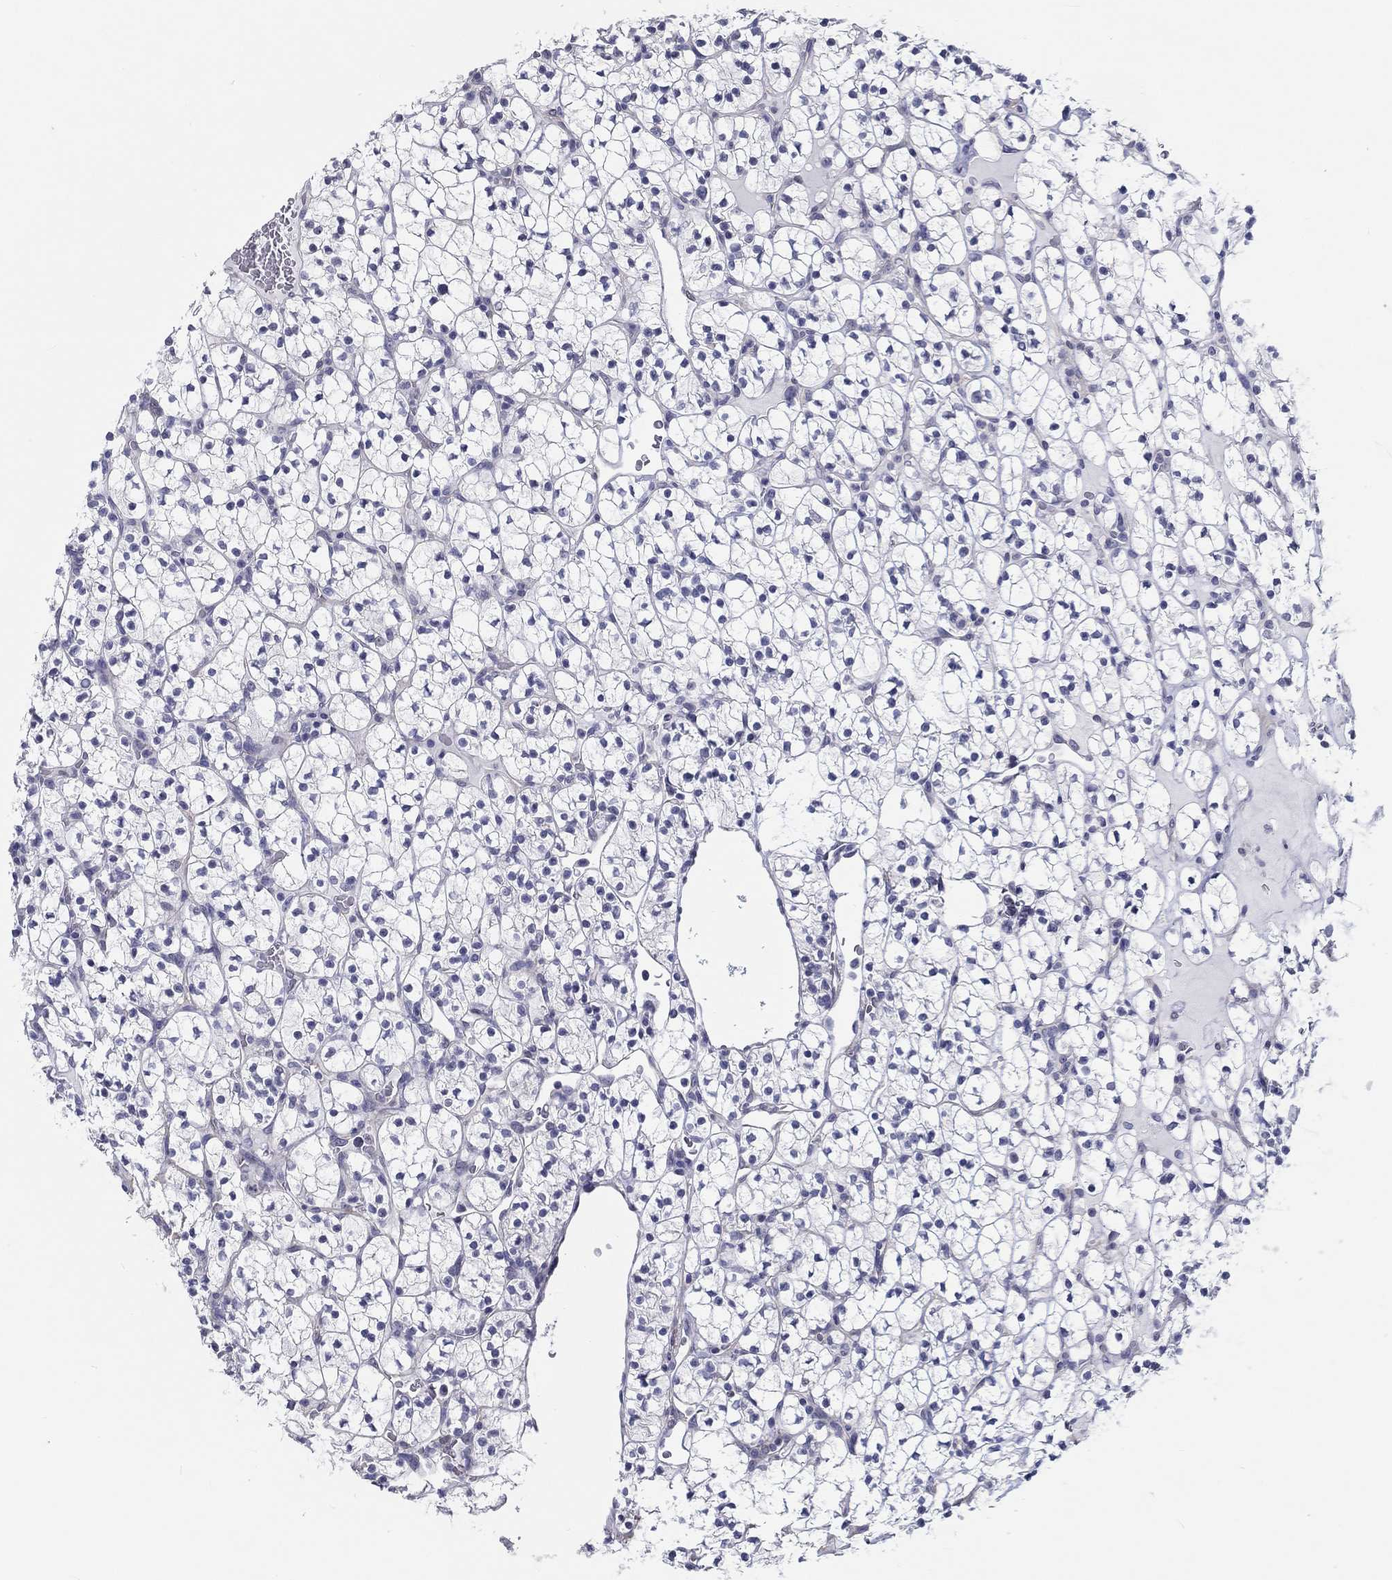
{"staining": {"intensity": "negative", "quantity": "none", "location": "none"}, "tissue": "renal cancer", "cell_type": "Tumor cells", "image_type": "cancer", "snomed": [{"axis": "morphology", "description": "Adenocarcinoma, NOS"}, {"axis": "topography", "description": "Kidney"}], "caption": "Tumor cells show no significant expression in renal cancer (adenocarcinoma).", "gene": "CRYGD", "patient": {"sex": "female", "age": 89}}